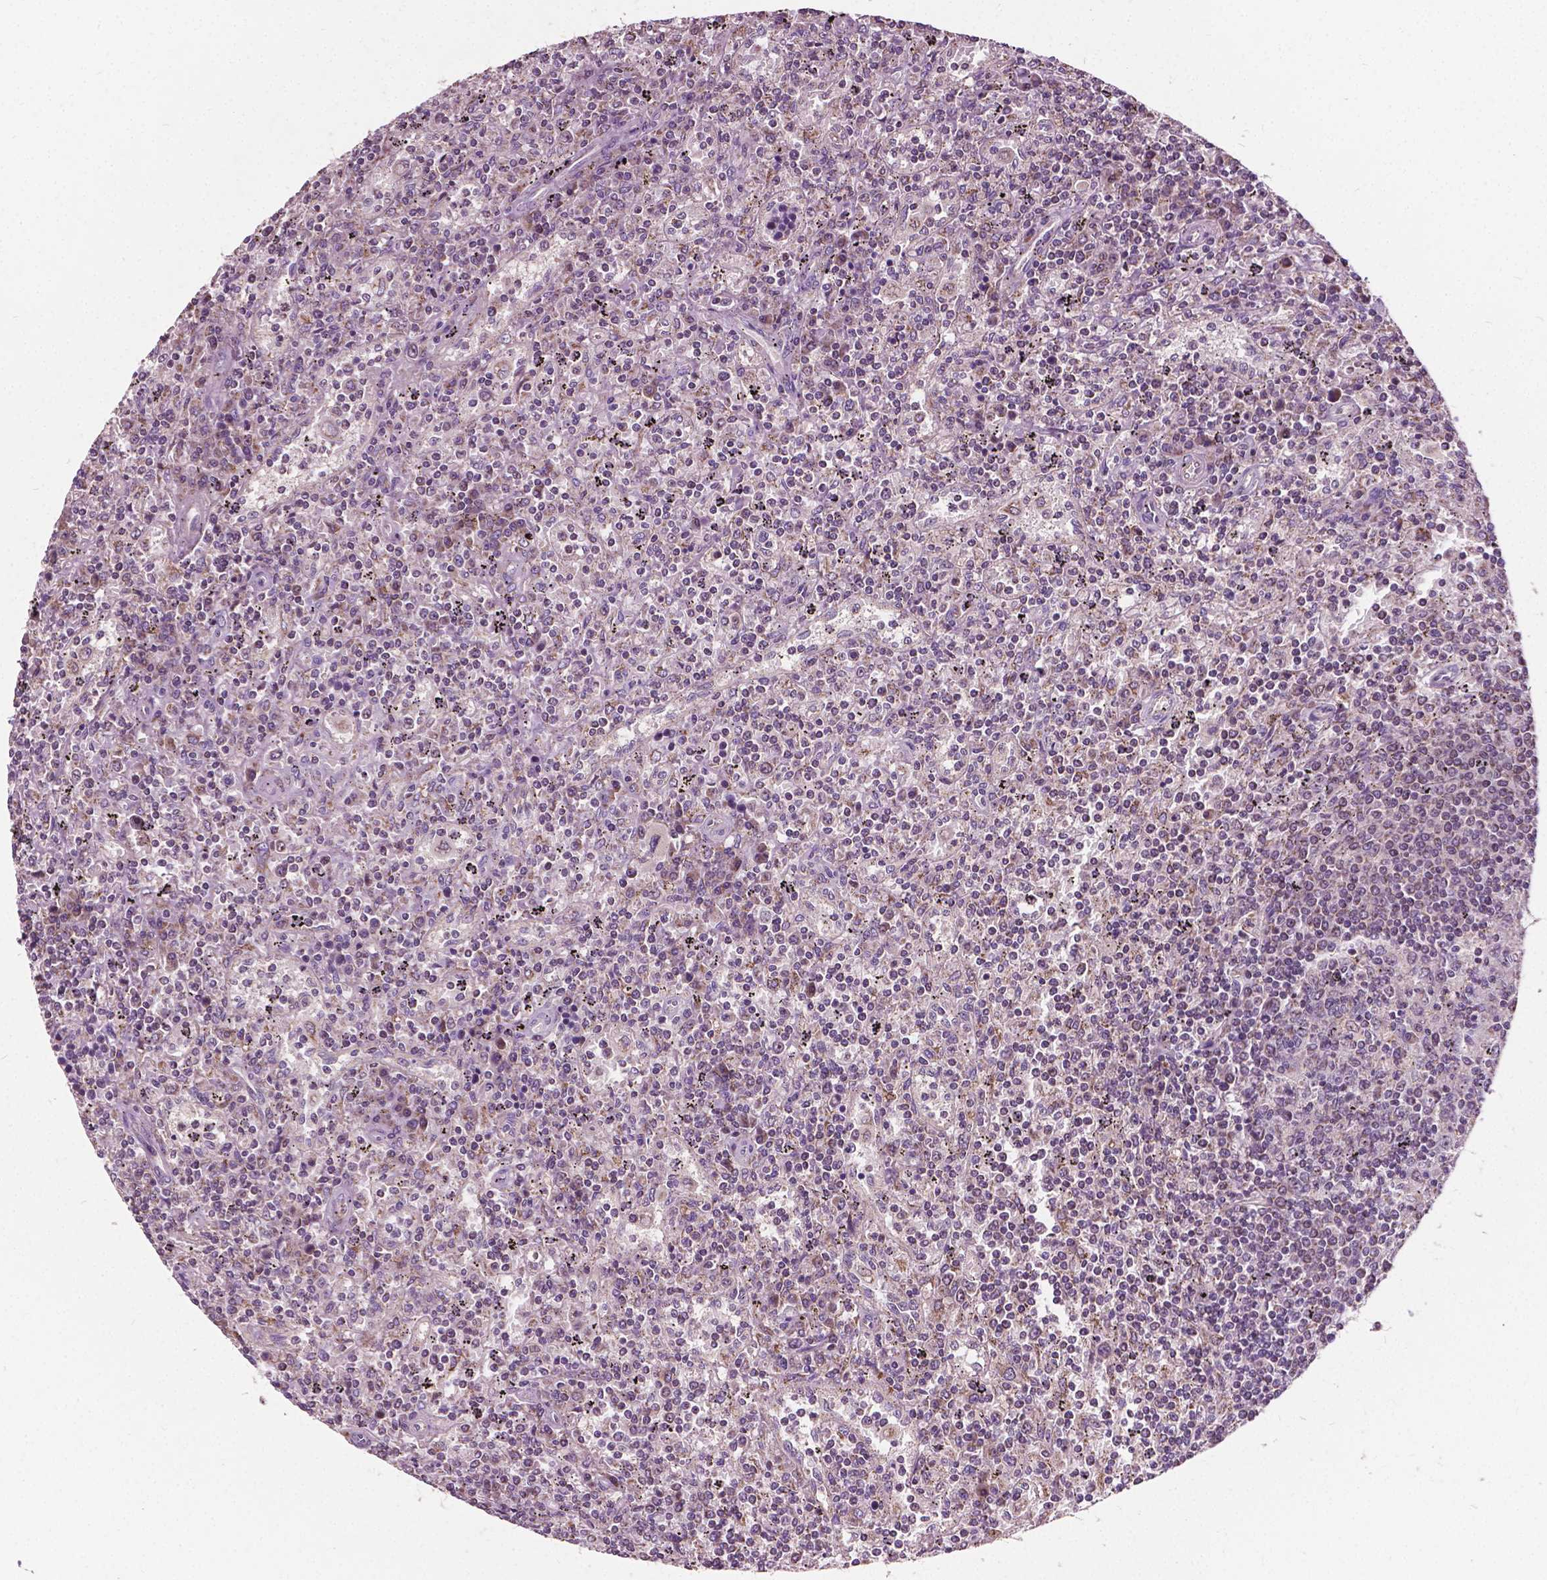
{"staining": {"intensity": "negative", "quantity": "none", "location": "none"}, "tissue": "lymphoma", "cell_type": "Tumor cells", "image_type": "cancer", "snomed": [{"axis": "morphology", "description": "Malignant lymphoma, non-Hodgkin's type, Low grade"}, {"axis": "topography", "description": "Spleen"}], "caption": "Low-grade malignant lymphoma, non-Hodgkin's type was stained to show a protein in brown. There is no significant staining in tumor cells. The staining is performed using DAB (3,3'-diaminobenzidine) brown chromogen with nuclei counter-stained in using hematoxylin.", "gene": "ODF3L2", "patient": {"sex": "male", "age": 62}}